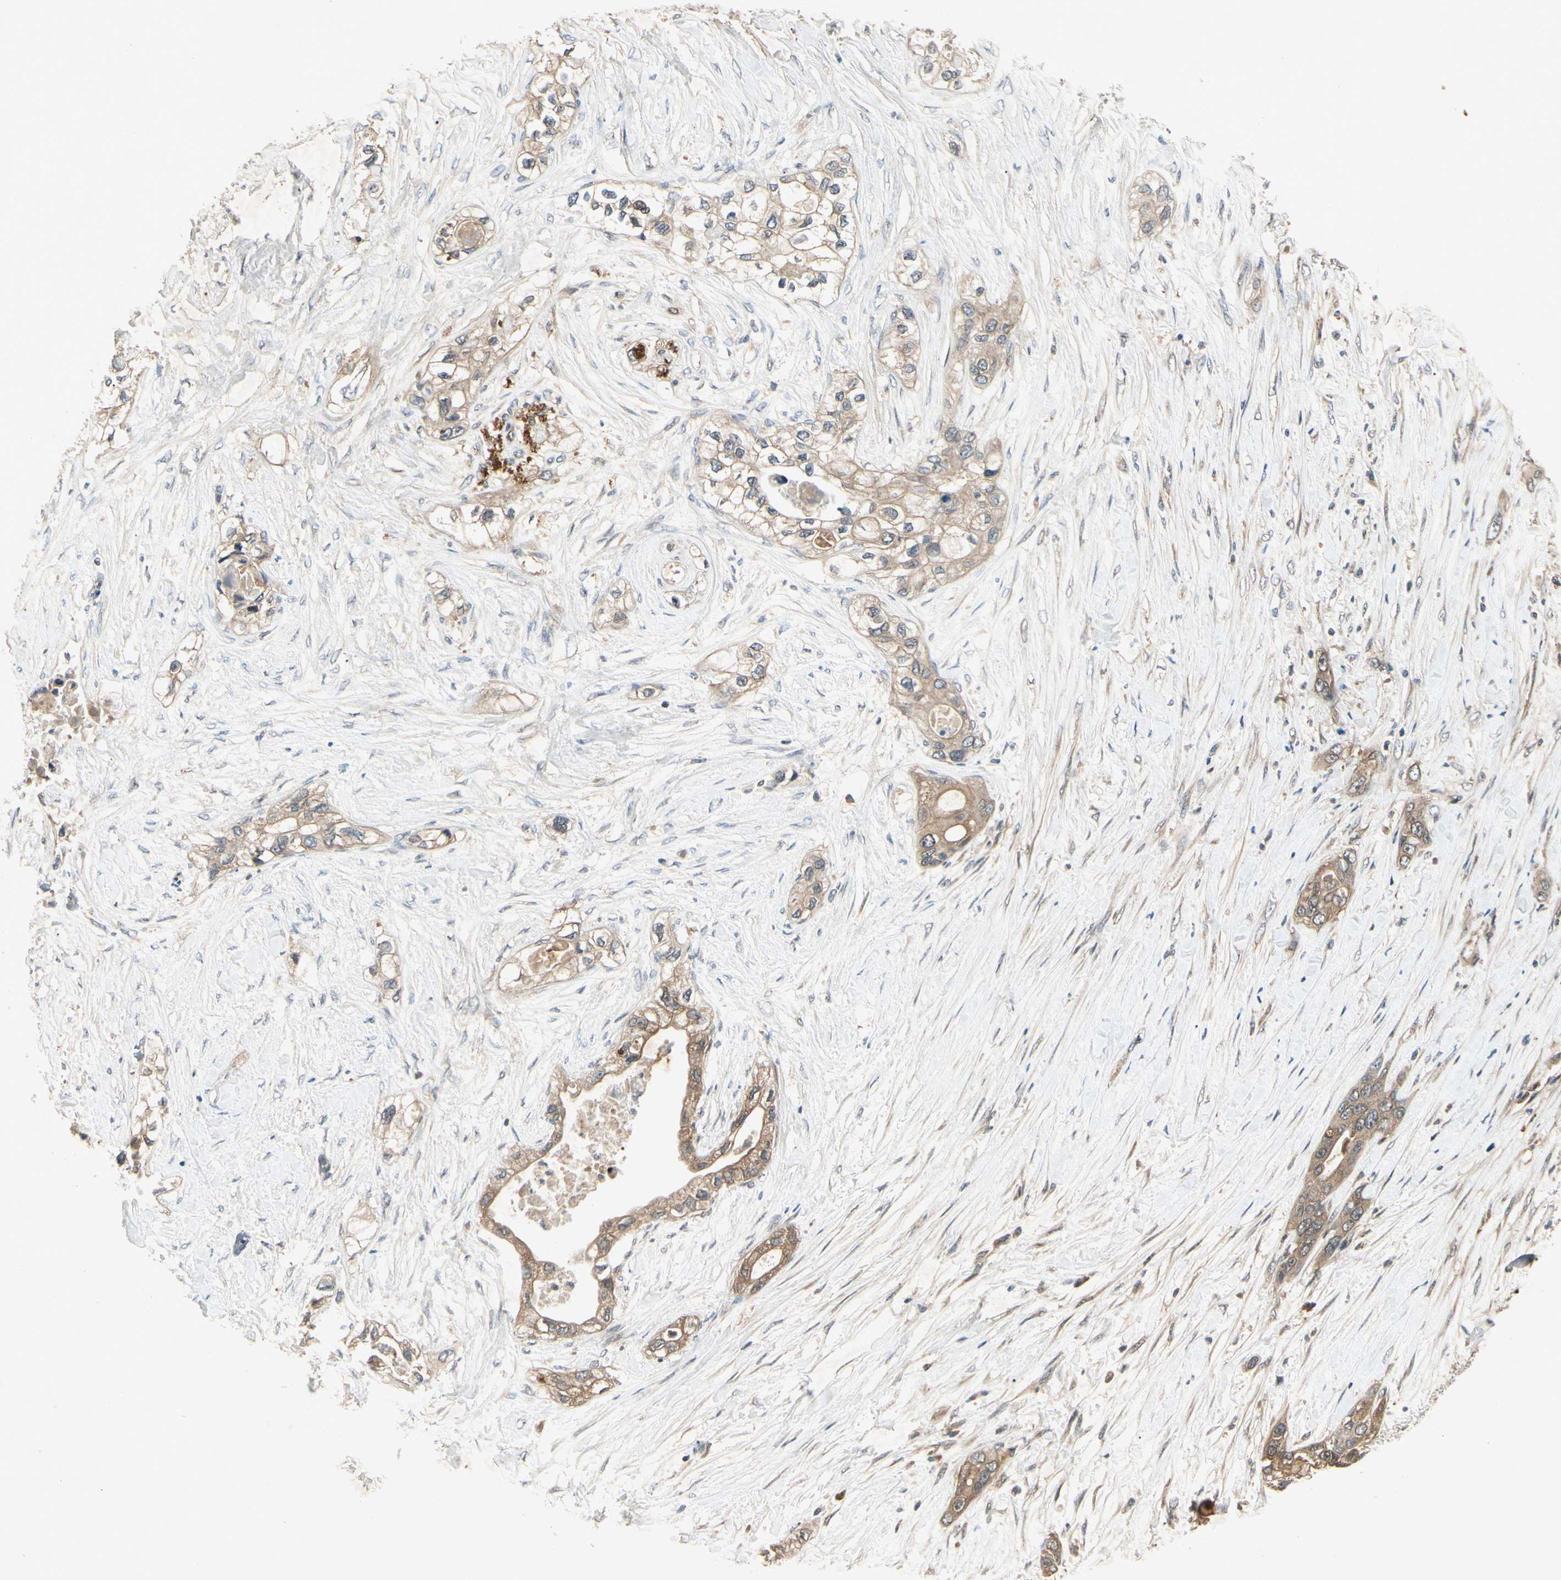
{"staining": {"intensity": "moderate", "quantity": ">75%", "location": "cytoplasmic/membranous"}, "tissue": "pancreatic cancer", "cell_type": "Tumor cells", "image_type": "cancer", "snomed": [{"axis": "morphology", "description": "Adenocarcinoma, NOS"}, {"axis": "topography", "description": "Pancreas"}], "caption": "IHC (DAB) staining of human adenocarcinoma (pancreatic) displays moderate cytoplasmic/membranous protein positivity in approximately >75% of tumor cells. (brown staining indicates protein expression, while blue staining denotes nuclei).", "gene": "RNF14", "patient": {"sex": "female", "age": 70}}